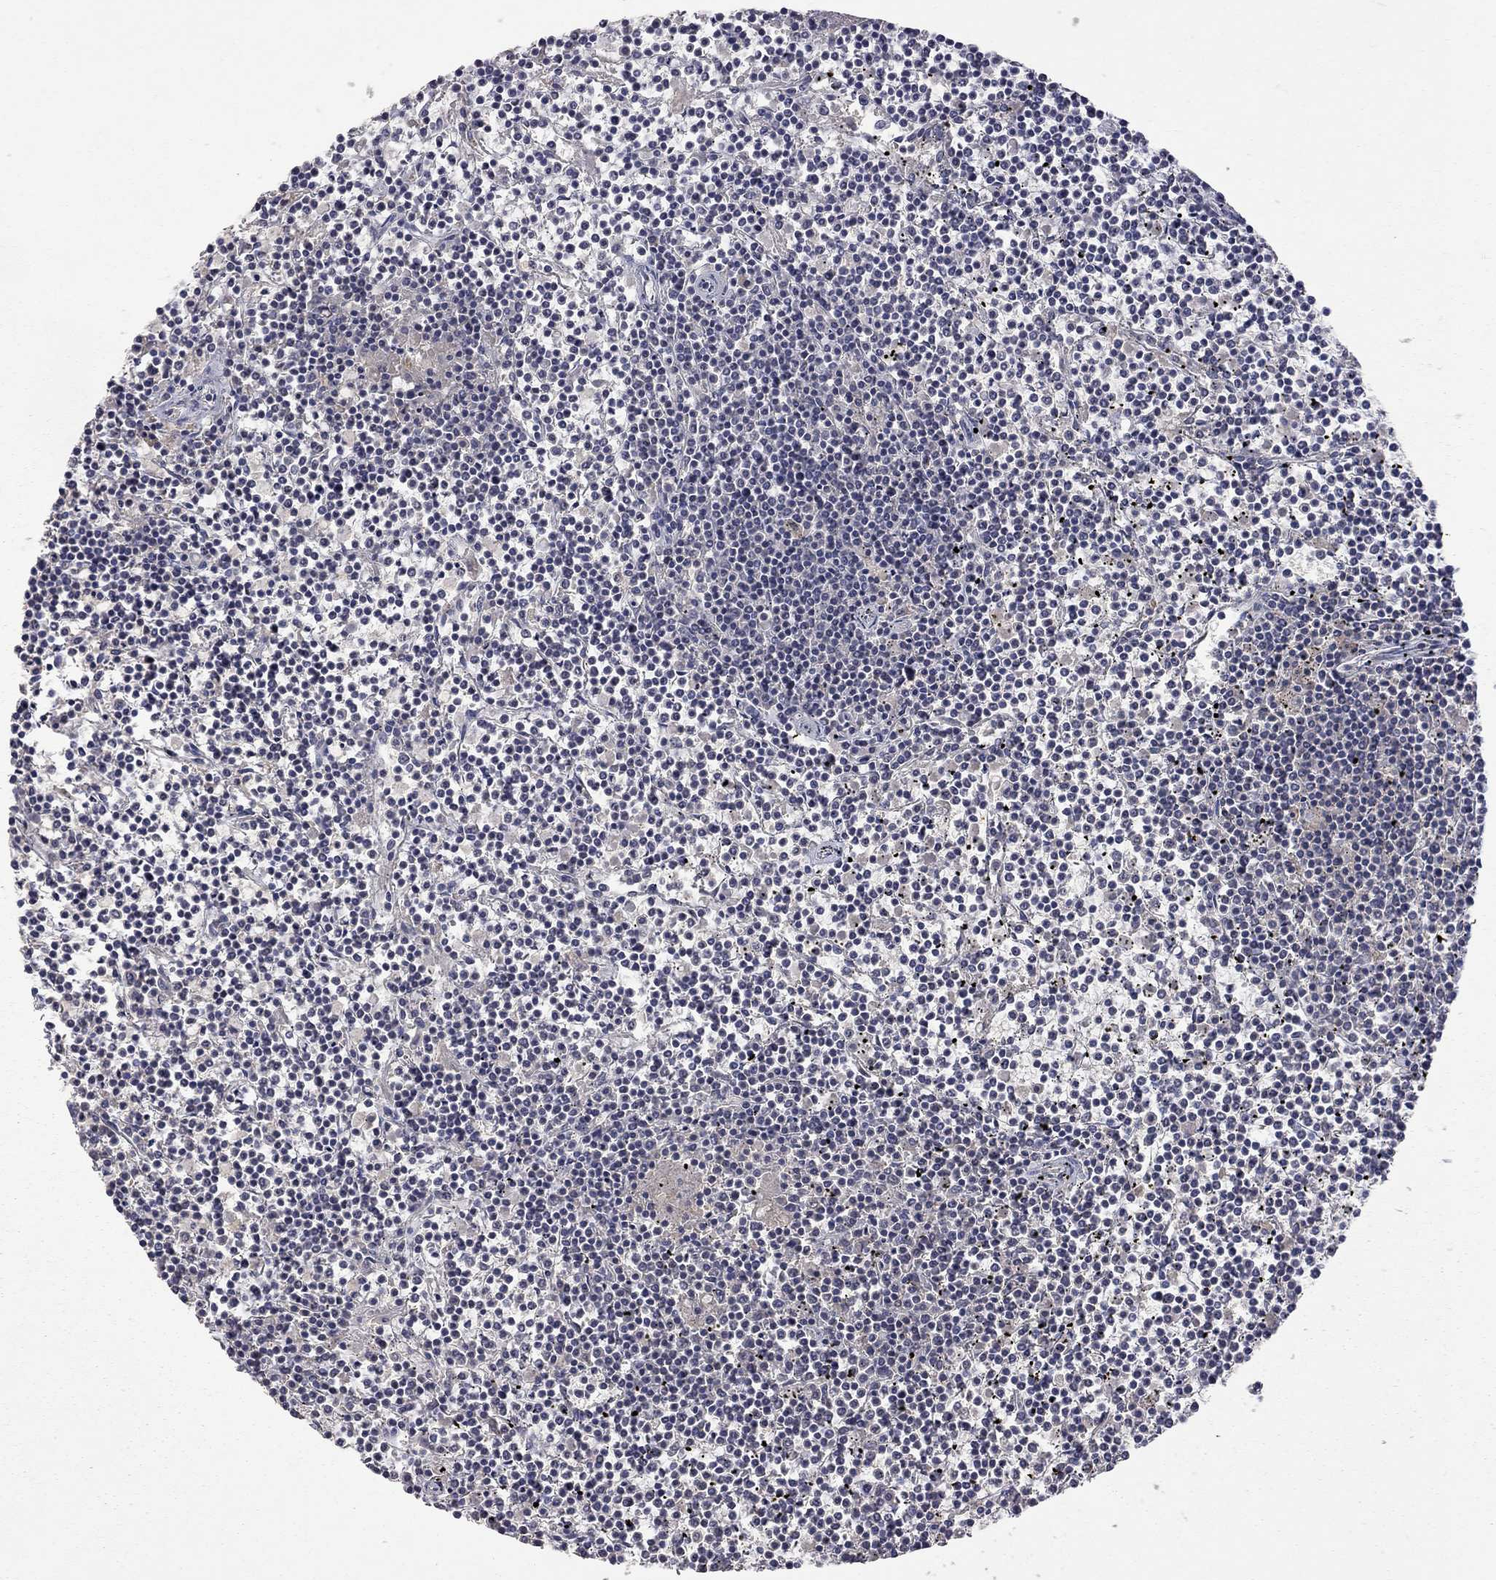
{"staining": {"intensity": "negative", "quantity": "none", "location": "none"}, "tissue": "lymphoma", "cell_type": "Tumor cells", "image_type": "cancer", "snomed": [{"axis": "morphology", "description": "Malignant lymphoma, non-Hodgkin's type, Low grade"}, {"axis": "topography", "description": "Spleen"}], "caption": "Malignant lymphoma, non-Hodgkin's type (low-grade) was stained to show a protein in brown. There is no significant staining in tumor cells. Nuclei are stained in blue.", "gene": "HTR6", "patient": {"sex": "female", "age": 19}}